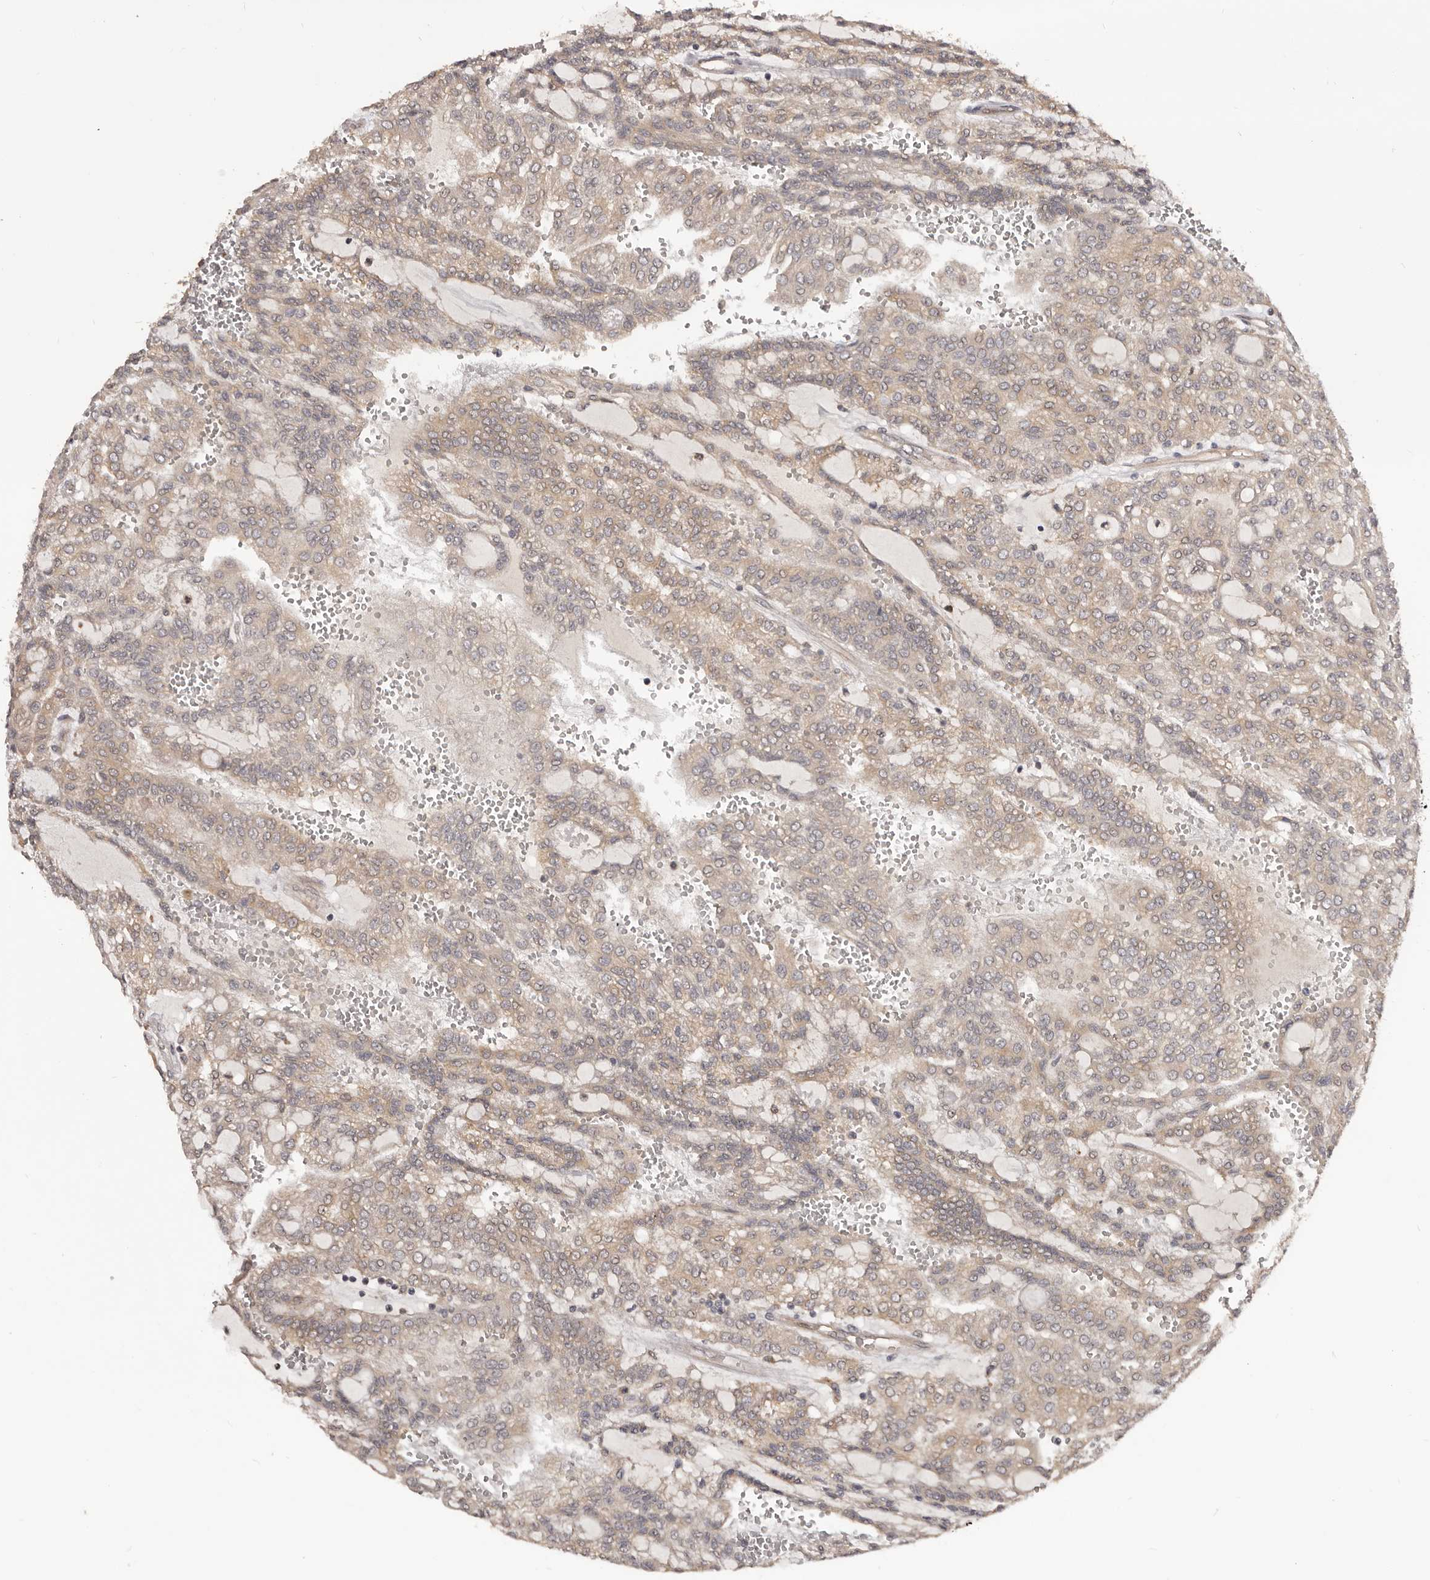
{"staining": {"intensity": "weak", "quantity": ">75%", "location": "cytoplasmic/membranous"}, "tissue": "renal cancer", "cell_type": "Tumor cells", "image_type": "cancer", "snomed": [{"axis": "morphology", "description": "Adenocarcinoma, NOS"}, {"axis": "topography", "description": "Kidney"}], "caption": "Human renal adenocarcinoma stained with a brown dye demonstrates weak cytoplasmic/membranous positive expression in about >75% of tumor cells.", "gene": "MDP1", "patient": {"sex": "male", "age": 63}}